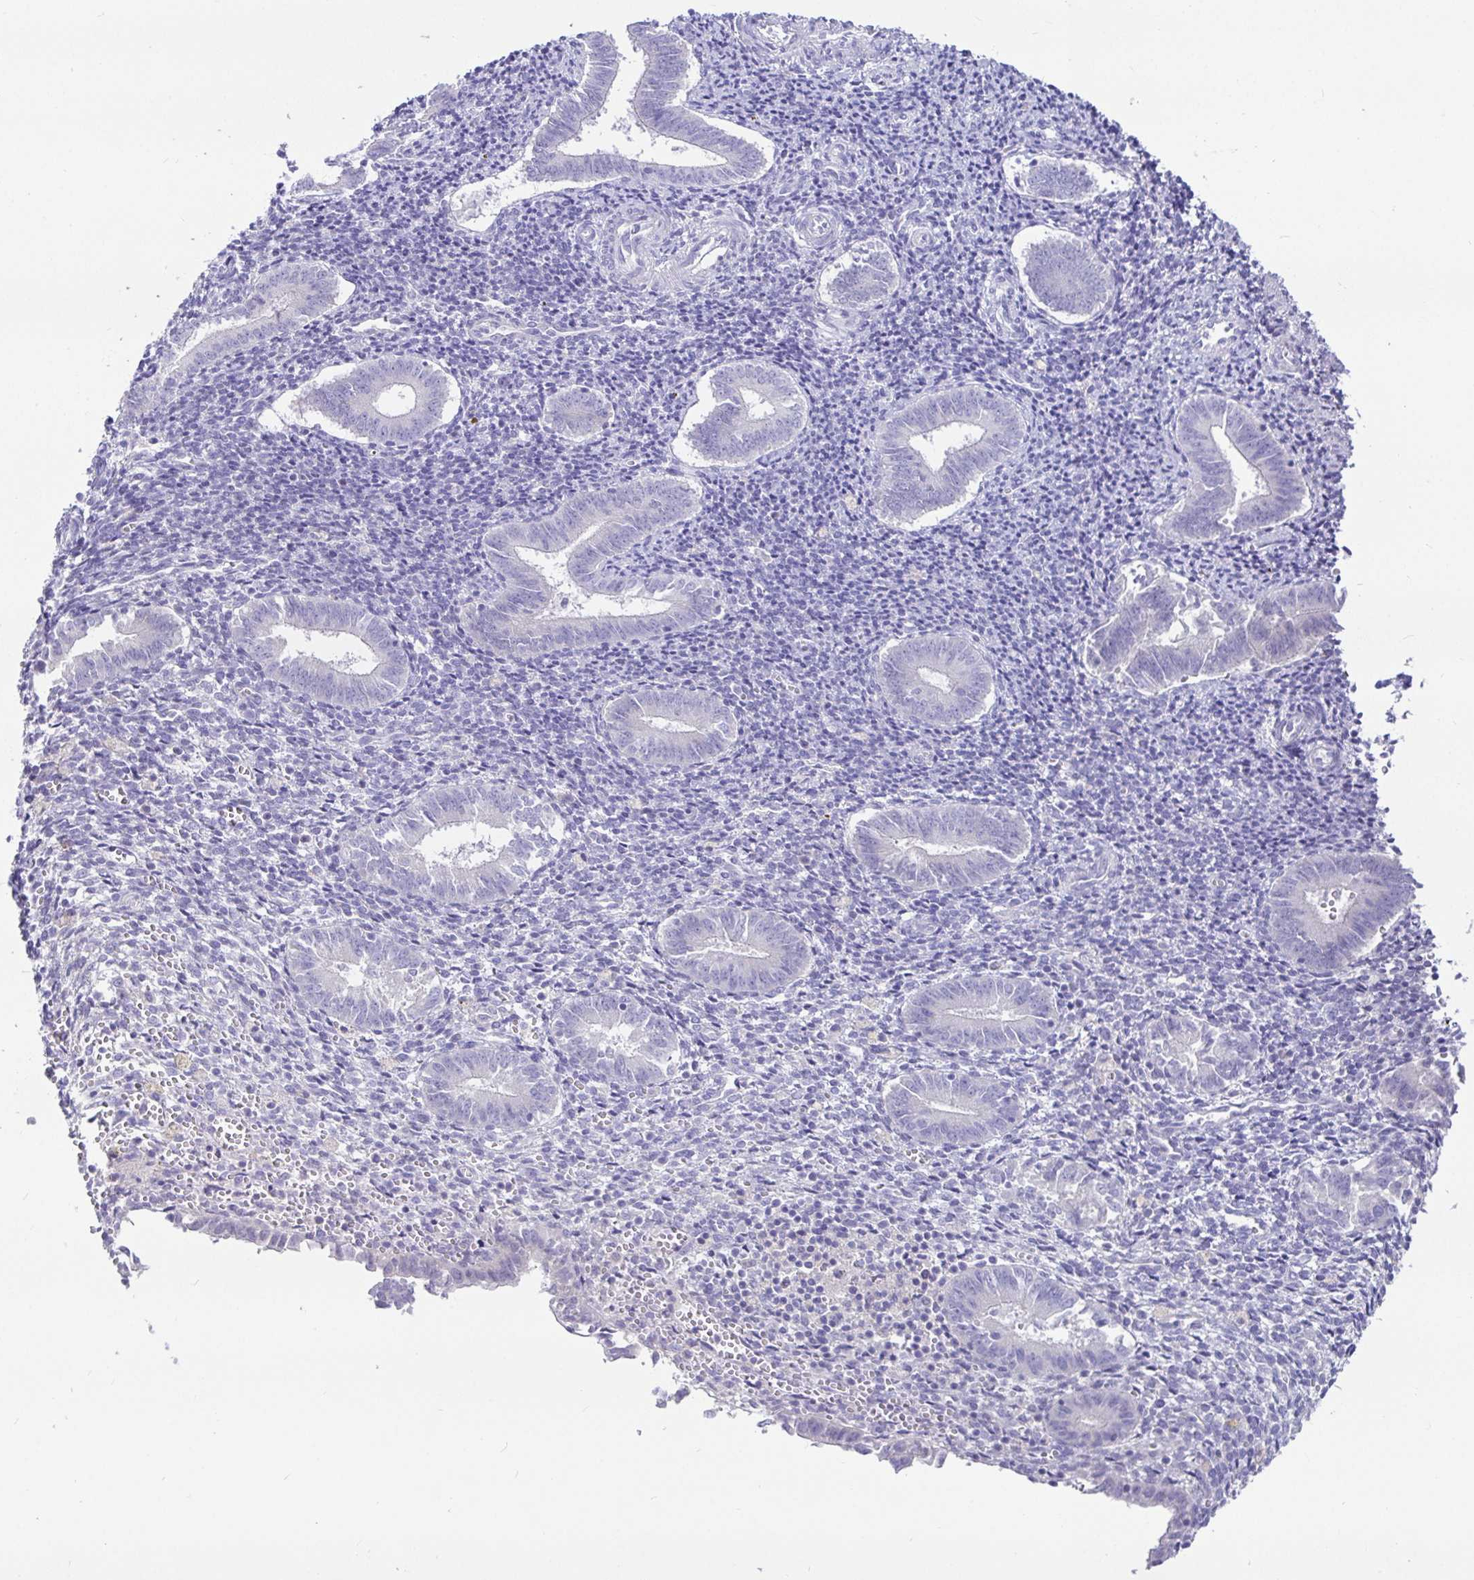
{"staining": {"intensity": "negative", "quantity": "none", "location": "none"}, "tissue": "endometrium", "cell_type": "Cells in endometrial stroma", "image_type": "normal", "snomed": [{"axis": "morphology", "description": "Normal tissue, NOS"}, {"axis": "topography", "description": "Endometrium"}], "caption": "Immunohistochemistry of unremarkable human endometrium reveals no staining in cells in endometrial stroma.", "gene": "TPTE", "patient": {"sex": "female", "age": 25}}